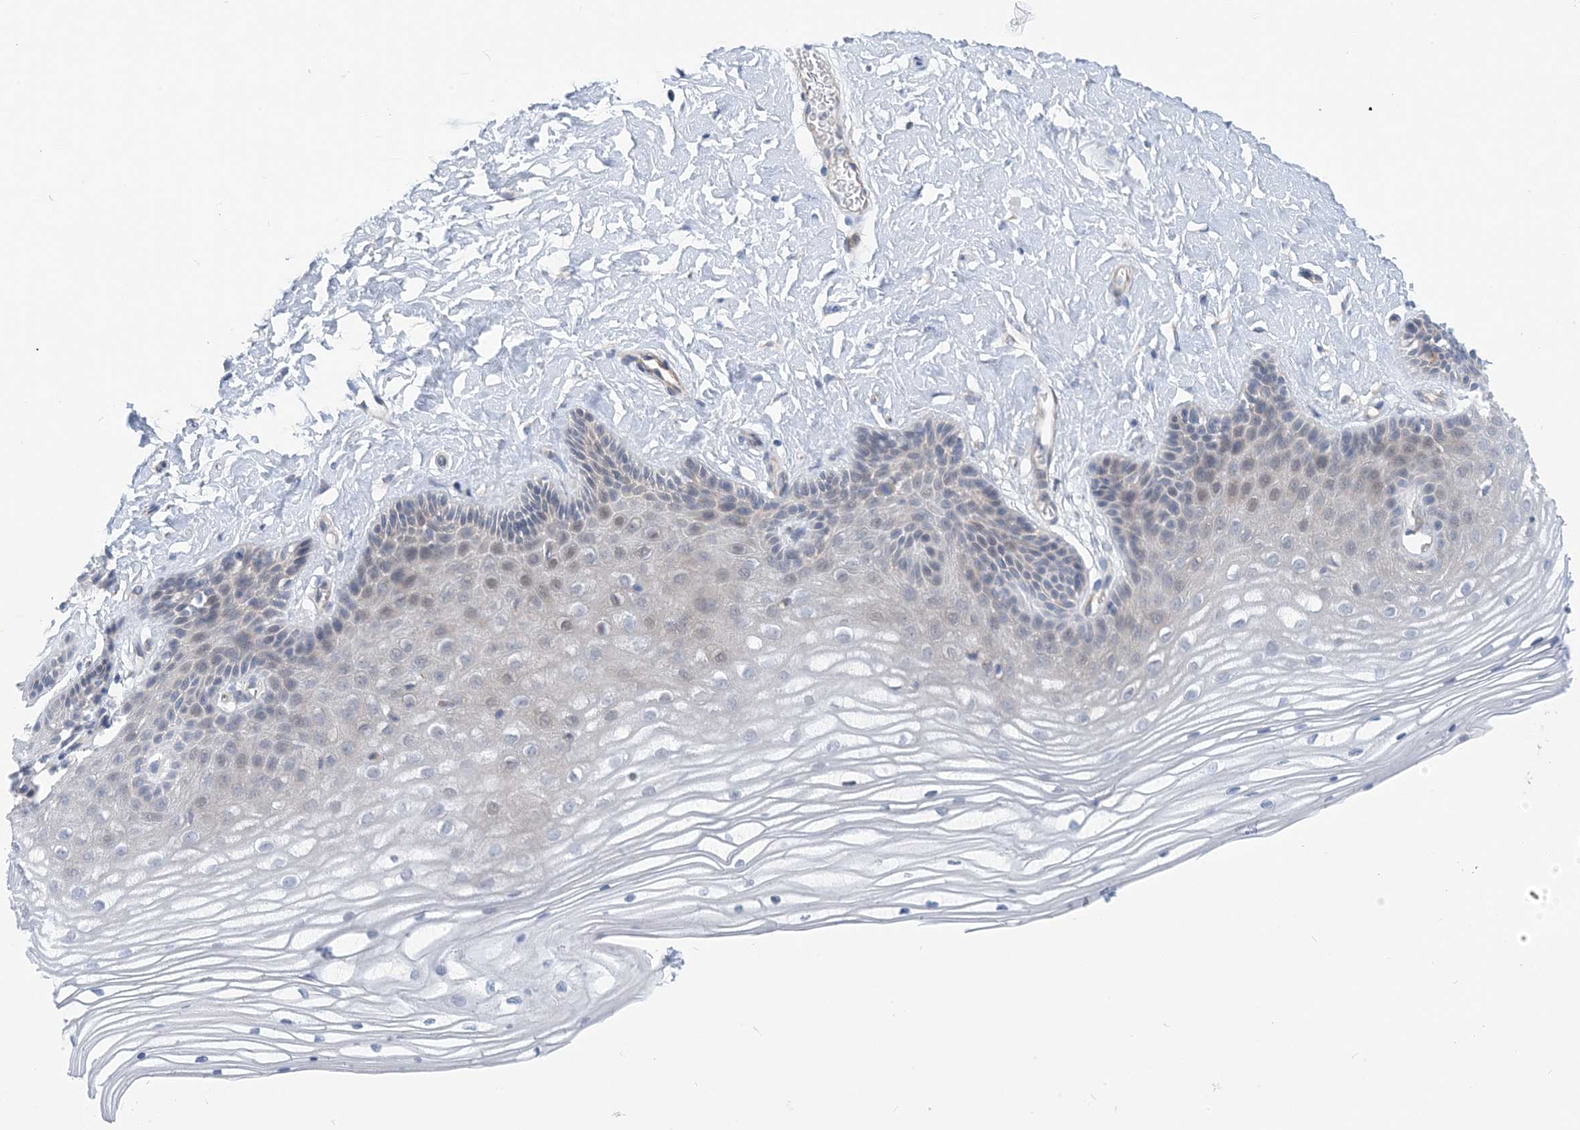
{"staining": {"intensity": "weak", "quantity": "<25%", "location": "cytoplasmic/membranous"}, "tissue": "vagina", "cell_type": "Squamous epithelial cells", "image_type": "normal", "snomed": [{"axis": "morphology", "description": "Normal tissue, NOS"}, {"axis": "topography", "description": "Vagina"}, {"axis": "topography", "description": "Cervix"}], "caption": "DAB immunohistochemical staining of normal vagina exhibits no significant staining in squamous epithelial cells. (Stains: DAB (3,3'-diaminobenzidine) IHC with hematoxylin counter stain, Microscopy: brightfield microscopy at high magnification).", "gene": "PLEKHA3", "patient": {"sex": "female", "age": 40}}